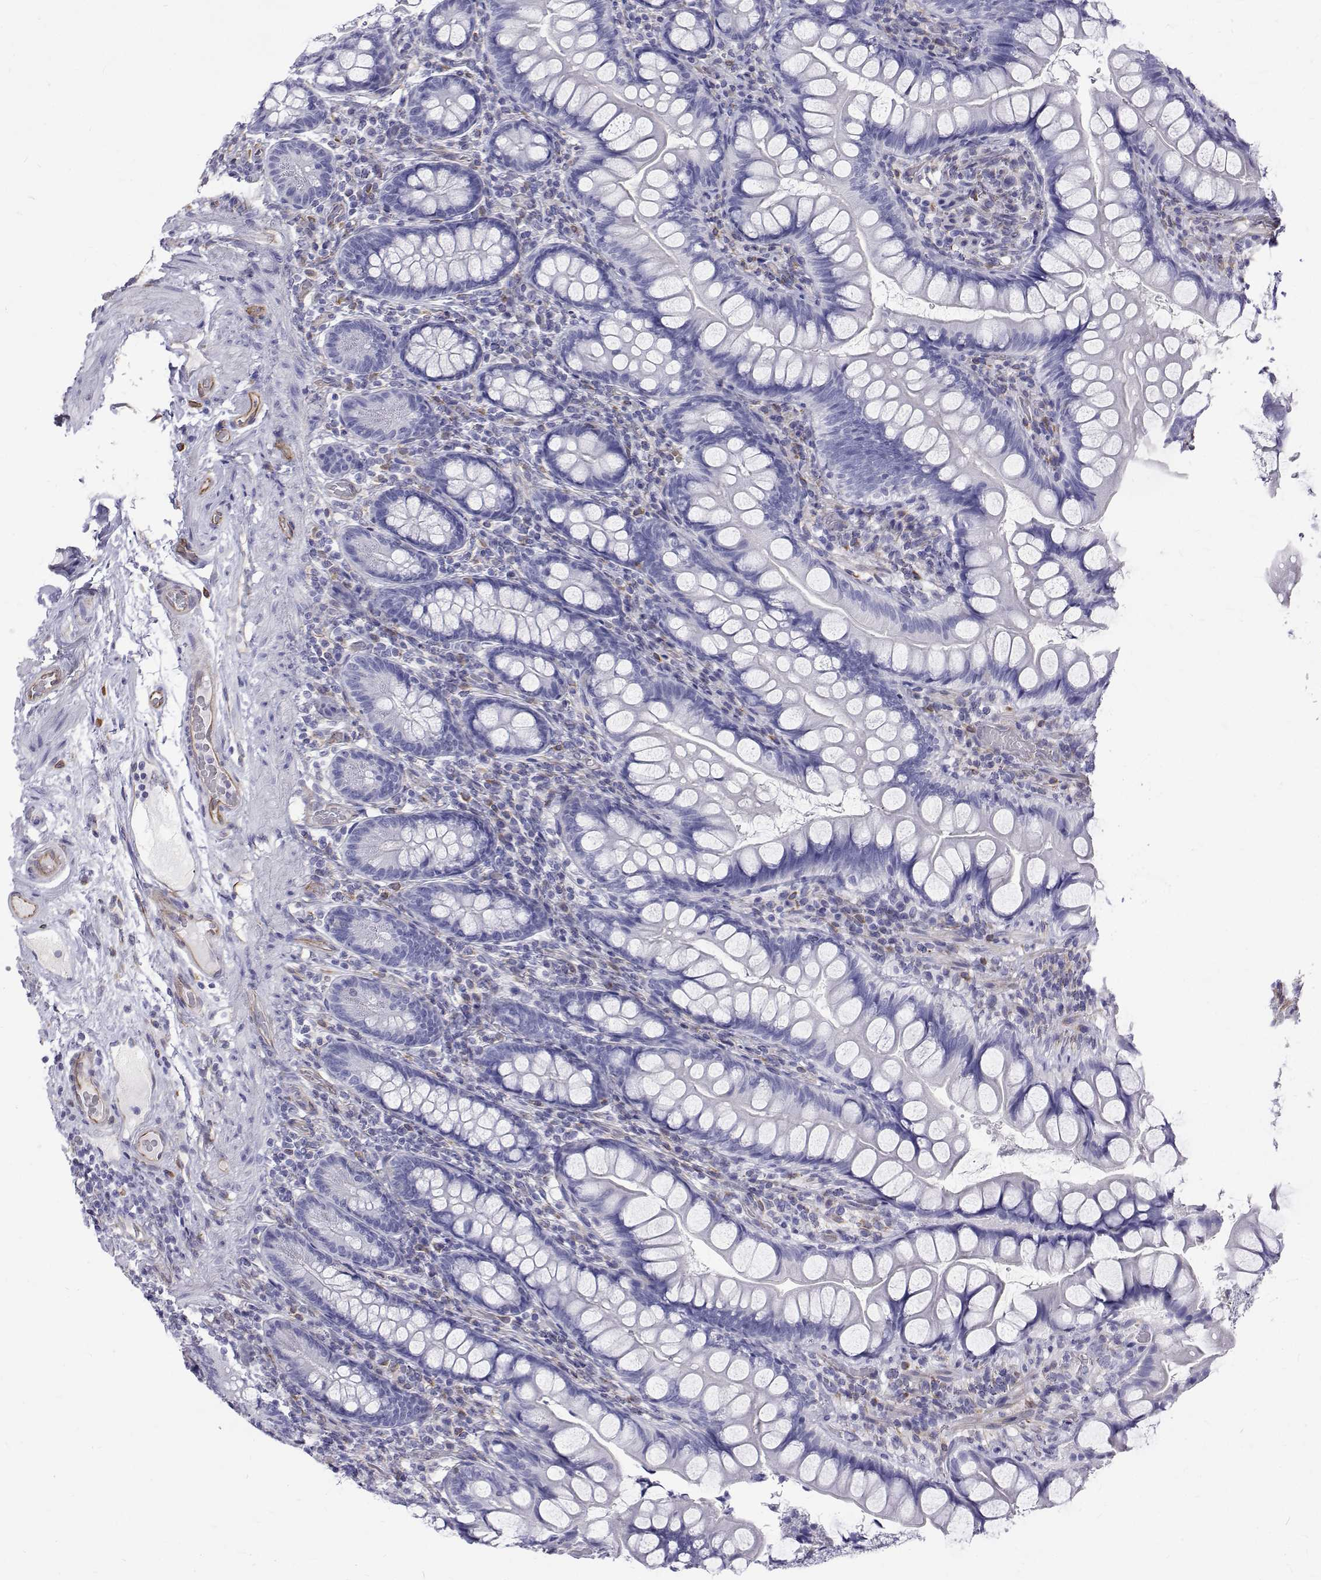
{"staining": {"intensity": "negative", "quantity": "none", "location": "none"}, "tissue": "small intestine", "cell_type": "Glandular cells", "image_type": "normal", "snomed": [{"axis": "morphology", "description": "Normal tissue, NOS"}, {"axis": "topography", "description": "Small intestine"}], "caption": "High power microscopy image of an immunohistochemistry histopathology image of benign small intestine, revealing no significant staining in glandular cells.", "gene": "OPRPN", "patient": {"sex": "male", "age": 70}}